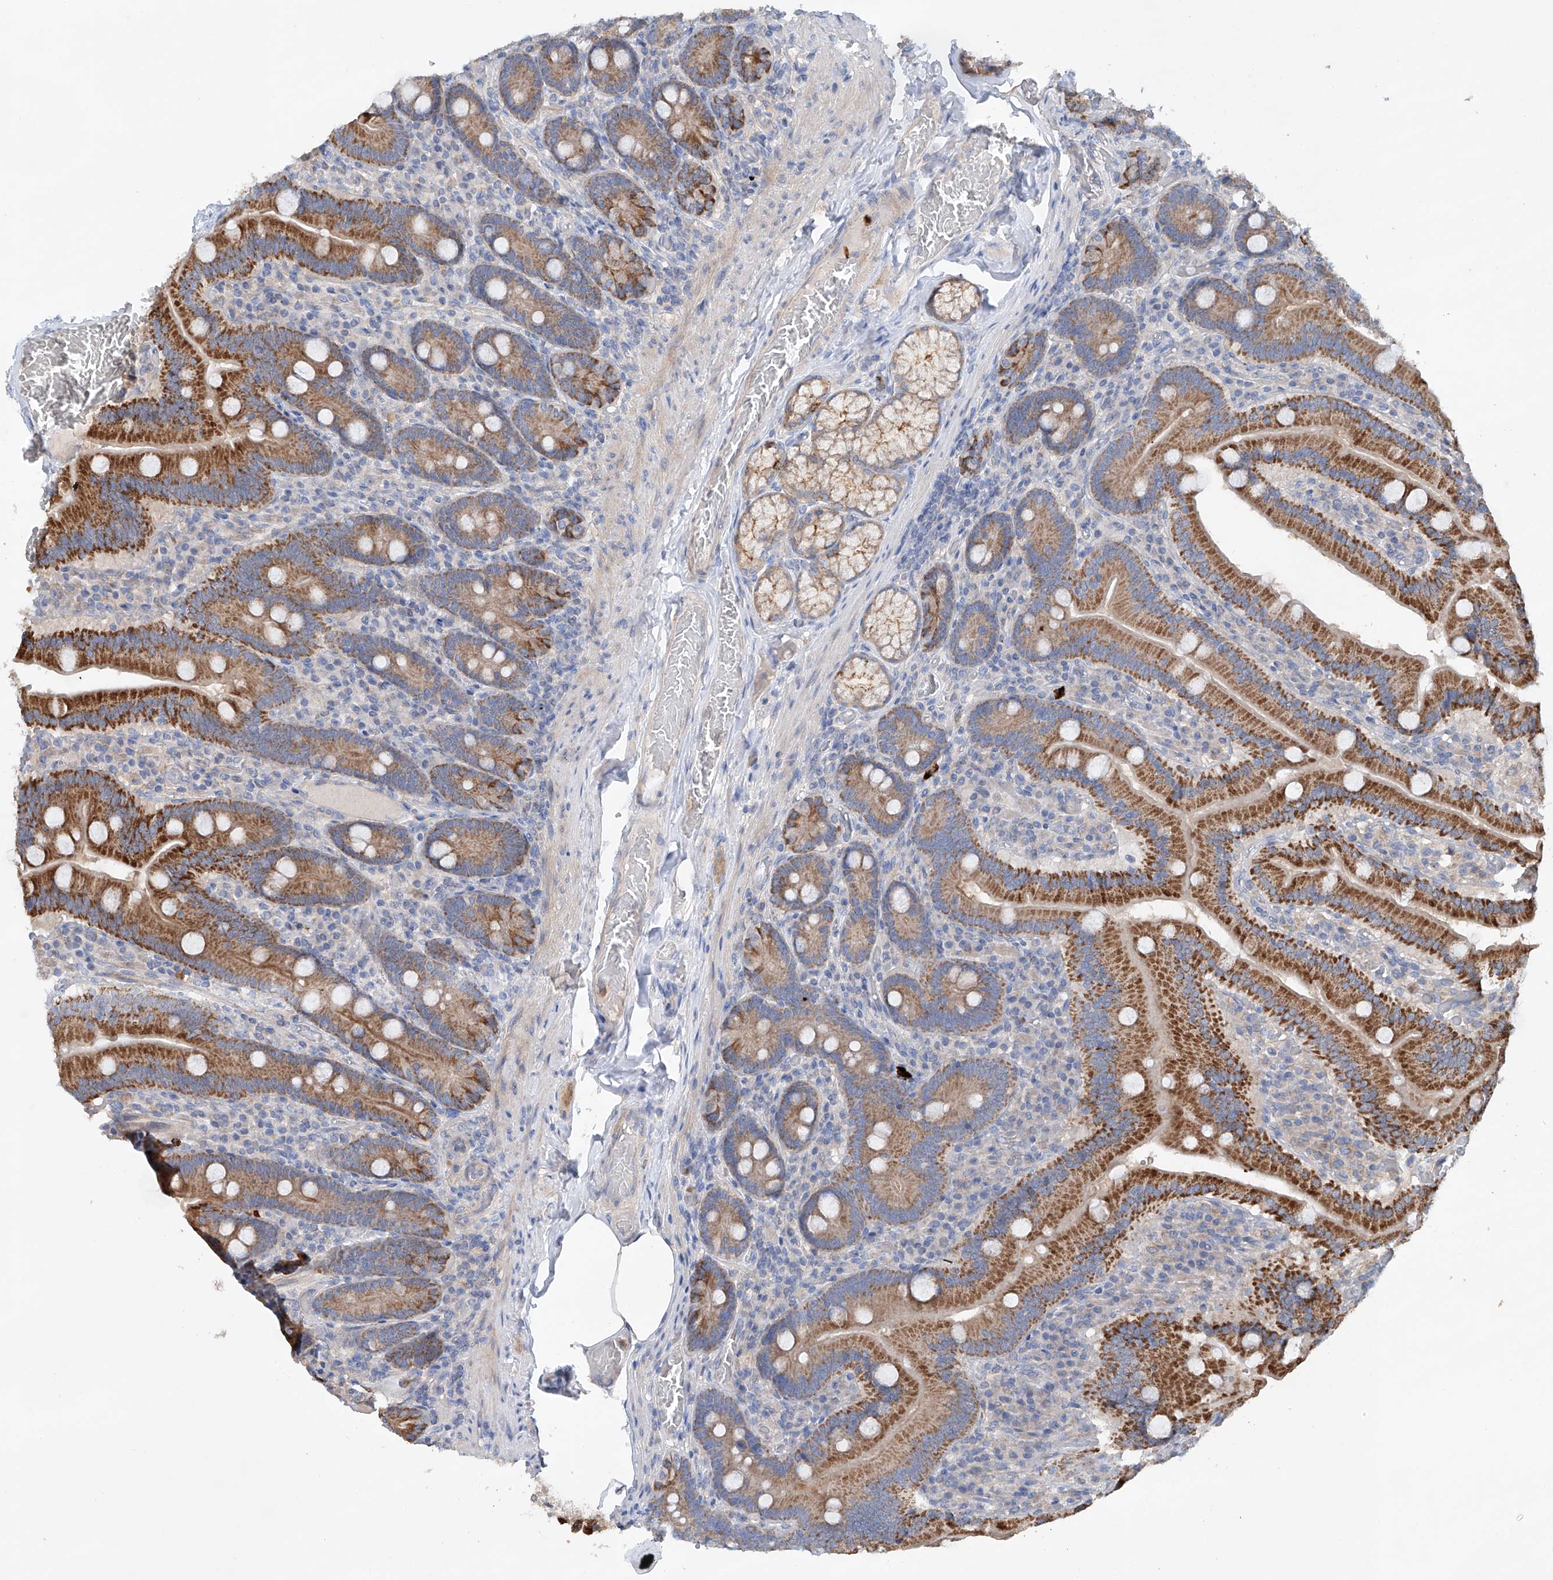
{"staining": {"intensity": "strong", "quantity": "25%-75%", "location": "cytoplasmic/membranous"}, "tissue": "duodenum", "cell_type": "Glandular cells", "image_type": "normal", "snomed": [{"axis": "morphology", "description": "Normal tissue, NOS"}, {"axis": "topography", "description": "Duodenum"}], "caption": "Immunohistochemistry (IHC) of unremarkable duodenum exhibits high levels of strong cytoplasmic/membranous expression in about 25%-75% of glandular cells. The staining was performed using DAB (3,3'-diaminobenzidine), with brown indicating positive protein expression. Nuclei are stained blue with hematoxylin.", "gene": "GPC4", "patient": {"sex": "female", "age": 62}}